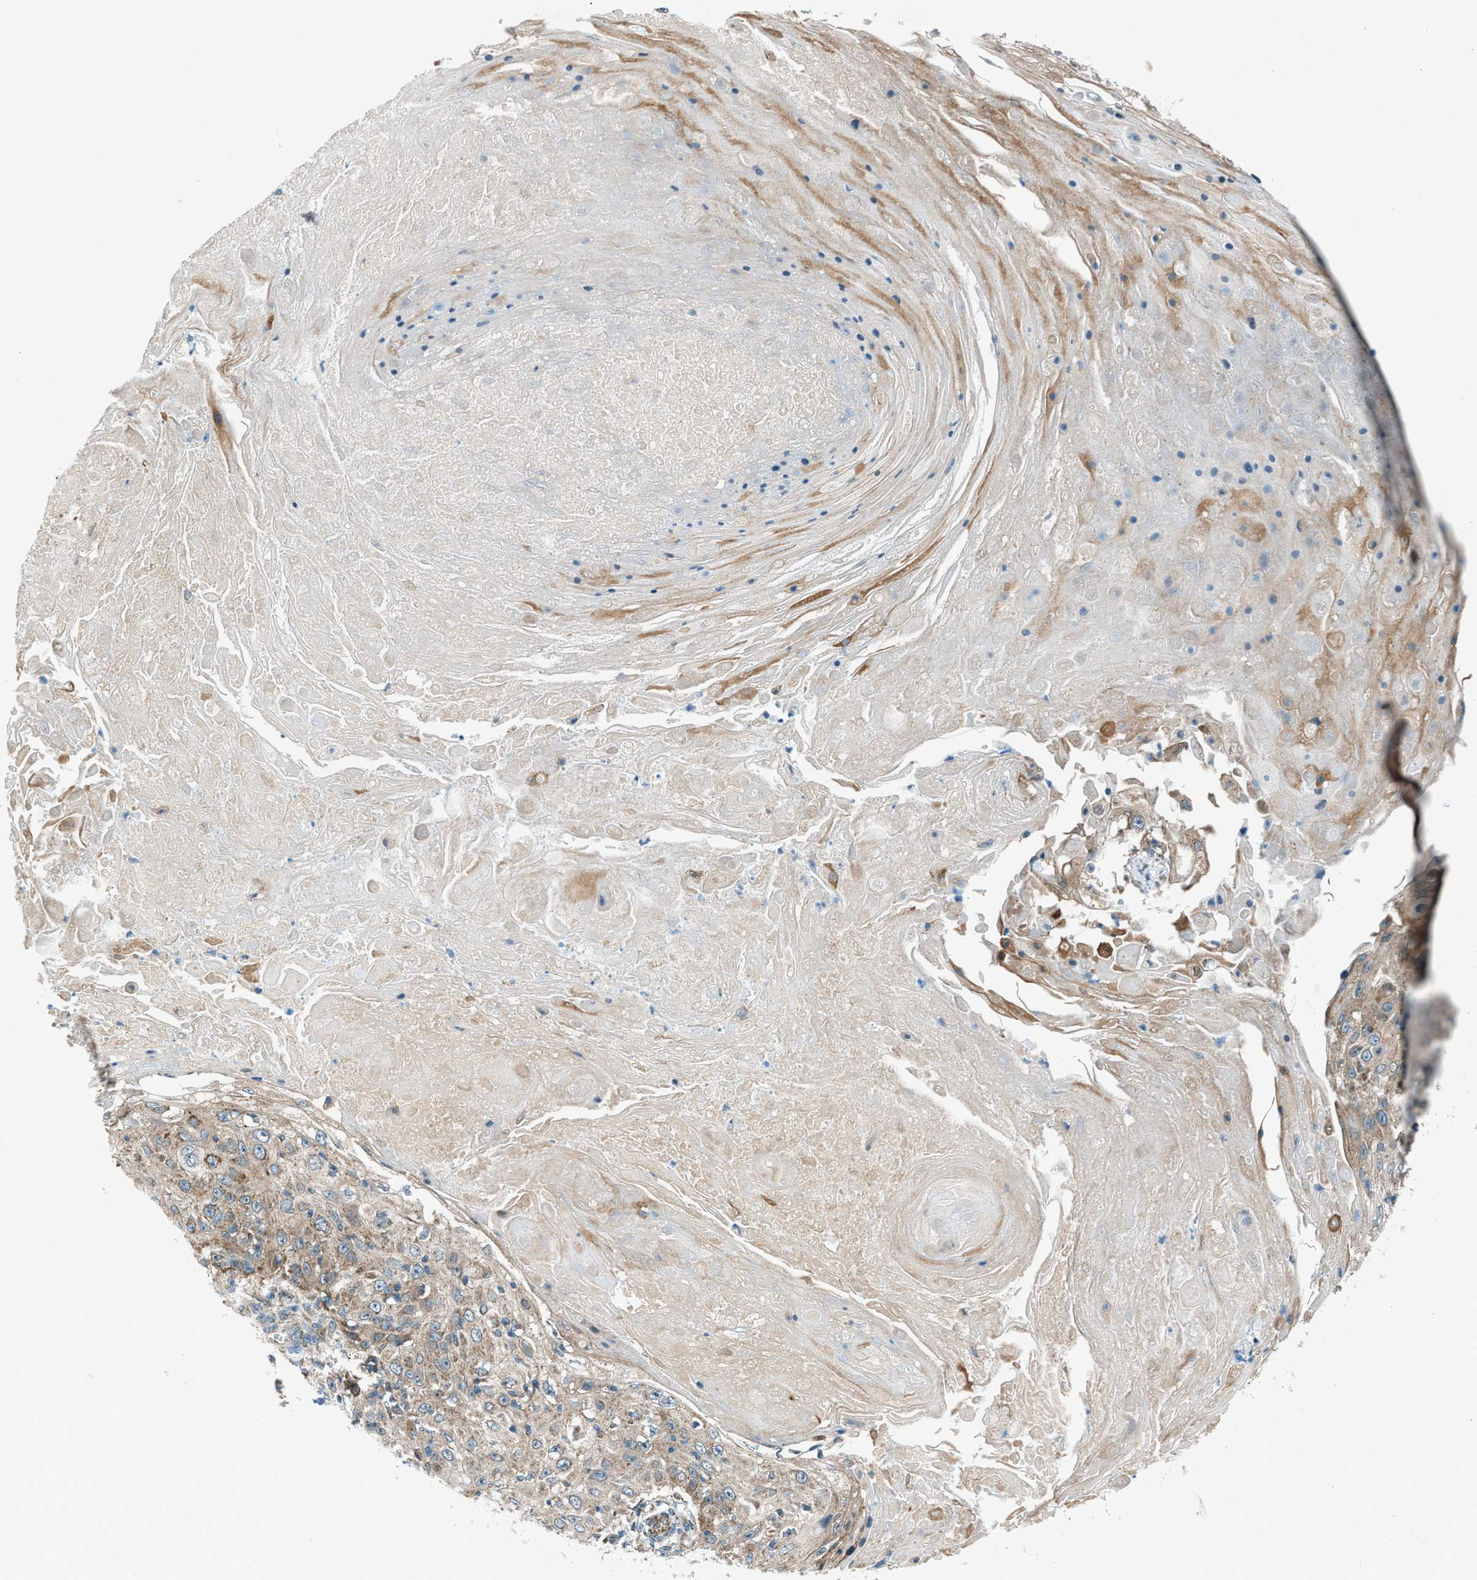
{"staining": {"intensity": "weak", "quantity": ">75%", "location": "cytoplasmic/membranous"}, "tissue": "skin cancer", "cell_type": "Tumor cells", "image_type": "cancer", "snomed": [{"axis": "morphology", "description": "Squamous cell carcinoma, NOS"}, {"axis": "topography", "description": "Skin"}], "caption": "A micrograph showing weak cytoplasmic/membranous staining in about >75% of tumor cells in skin cancer (squamous cell carcinoma), as visualized by brown immunohistochemical staining.", "gene": "PIGG", "patient": {"sex": "male", "age": 86}}